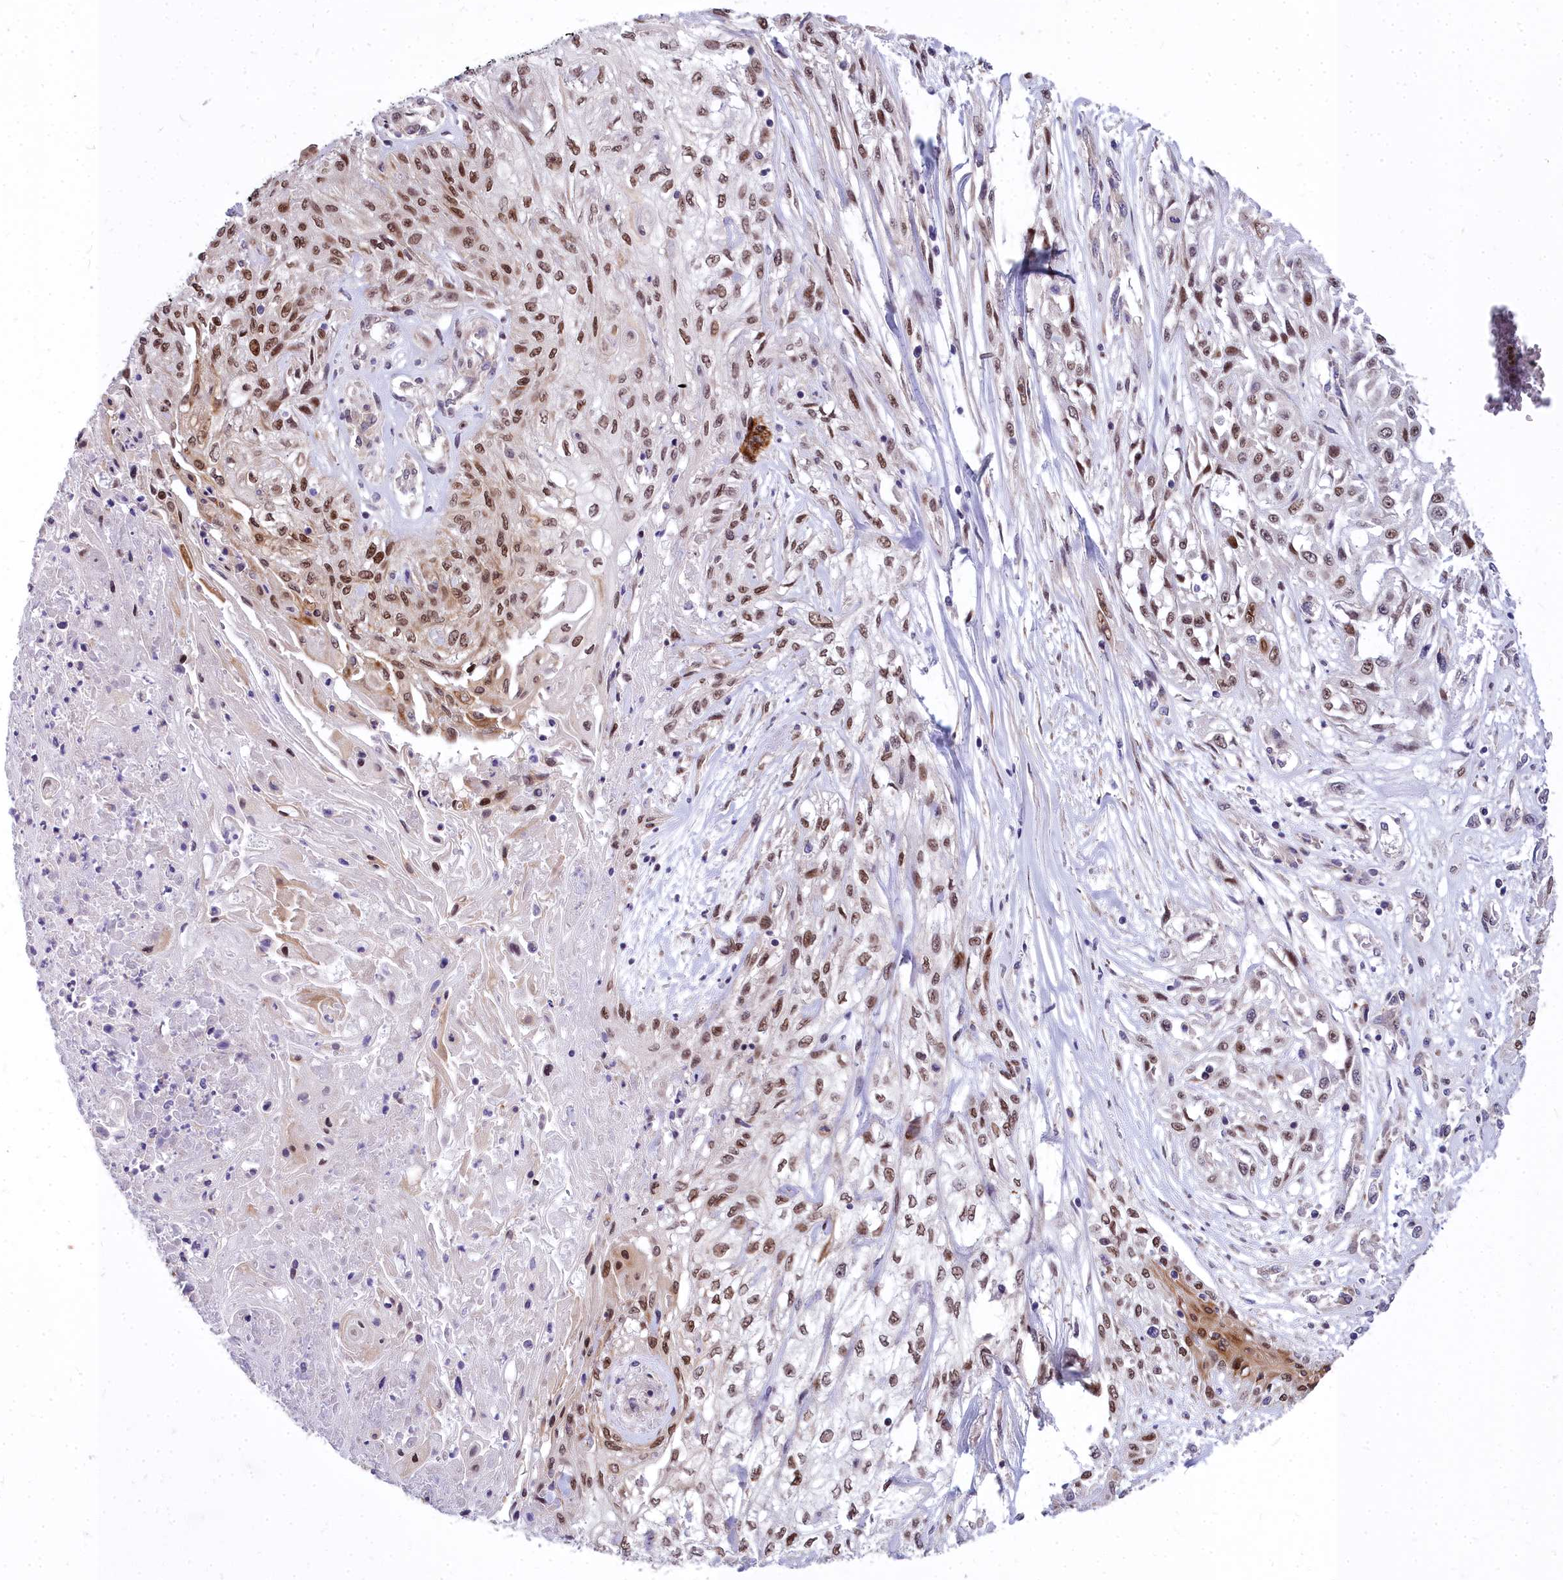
{"staining": {"intensity": "moderate", "quantity": ">75%", "location": "nuclear"}, "tissue": "skin cancer", "cell_type": "Tumor cells", "image_type": "cancer", "snomed": [{"axis": "morphology", "description": "Squamous cell carcinoma, NOS"}, {"axis": "morphology", "description": "Squamous cell carcinoma, metastatic, NOS"}, {"axis": "topography", "description": "Skin"}, {"axis": "topography", "description": "Lymph node"}], "caption": "Immunohistochemical staining of squamous cell carcinoma (skin) shows medium levels of moderate nuclear protein positivity in about >75% of tumor cells.", "gene": "ABCB8", "patient": {"sex": "male", "age": 75}}